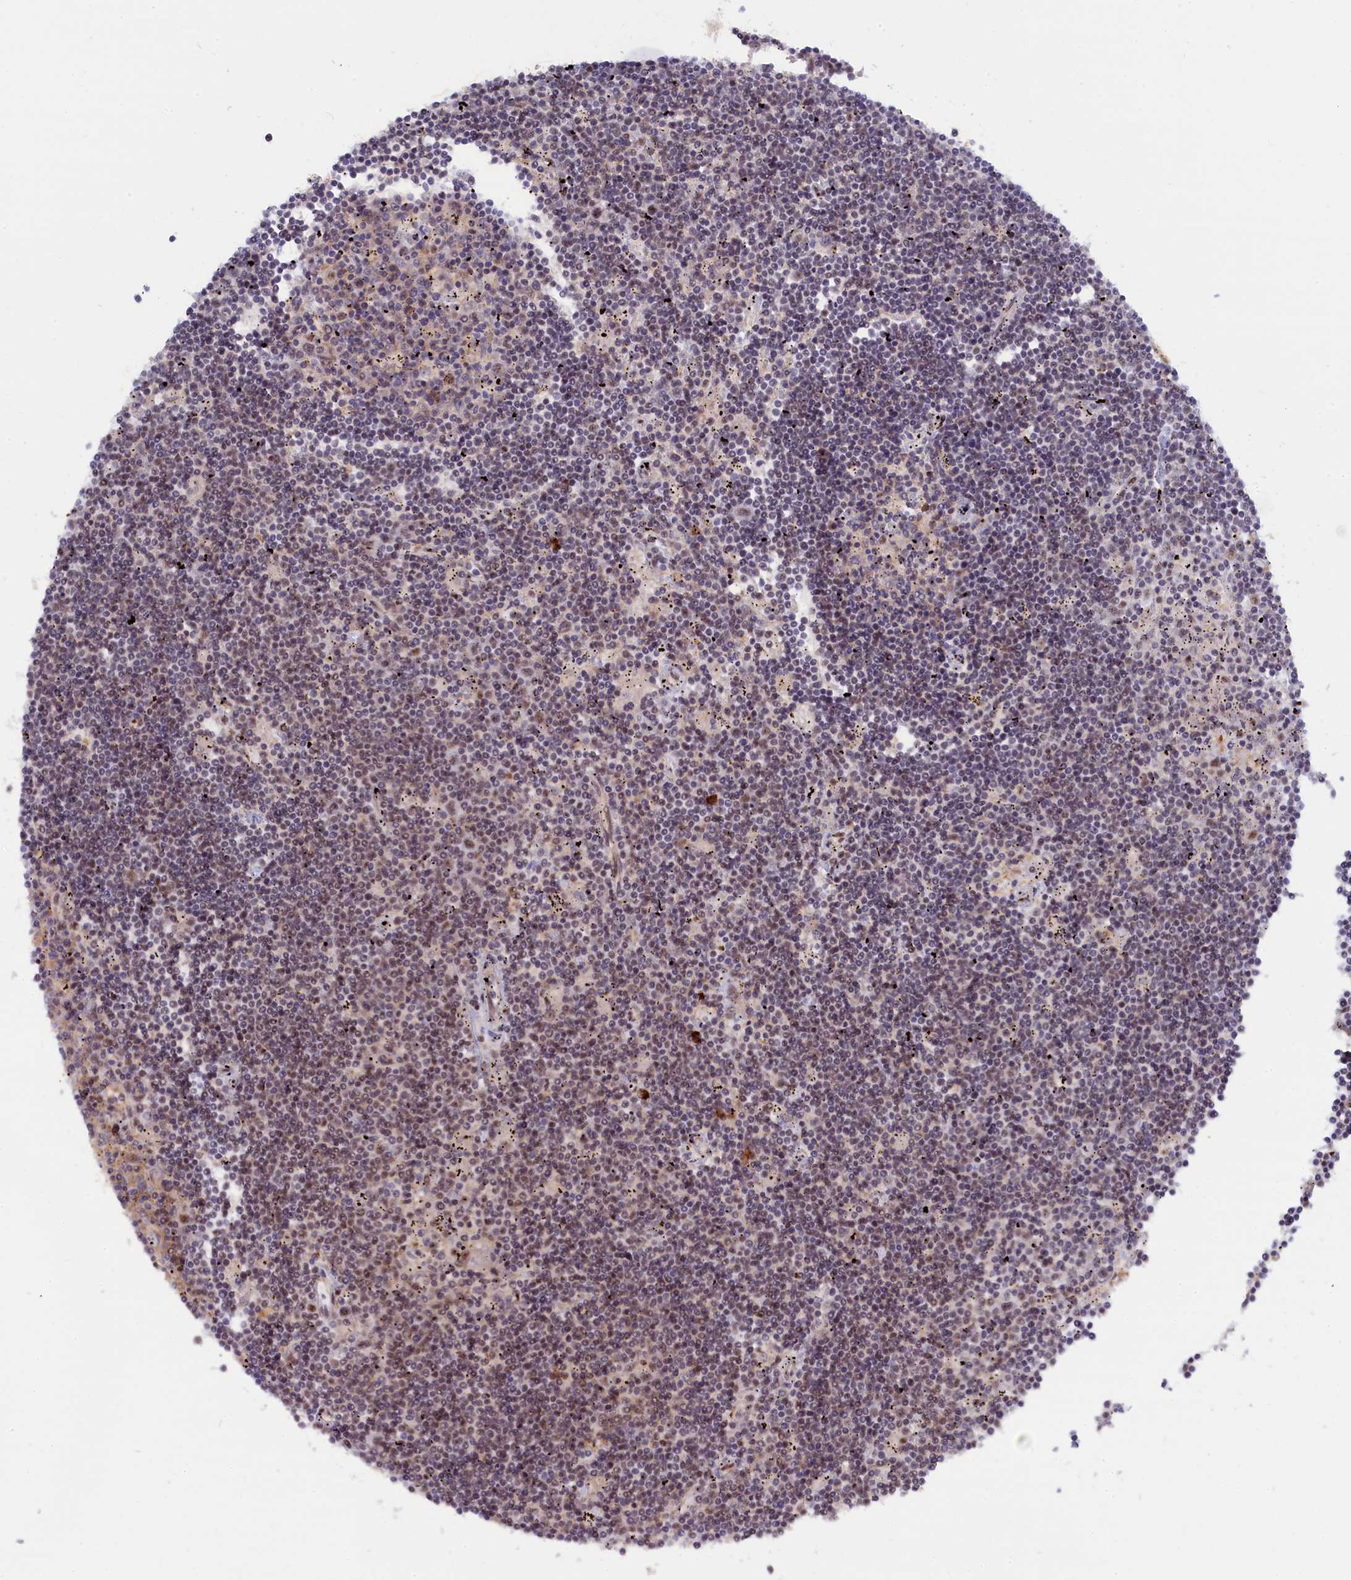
{"staining": {"intensity": "moderate", "quantity": "25%-75%", "location": "nuclear"}, "tissue": "lymphoma", "cell_type": "Tumor cells", "image_type": "cancer", "snomed": [{"axis": "morphology", "description": "Malignant lymphoma, non-Hodgkin's type, Low grade"}, {"axis": "topography", "description": "Spleen"}], "caption": "Immunohistochemistry of human low-grade malignant lymphoma, non-Hodgkin's type displays medium levels of moderate nuclear expression in approximately 25%-75% of tumor cells.", "gene": "TAB1", "patient": {"sex": "male", "age": 76}}